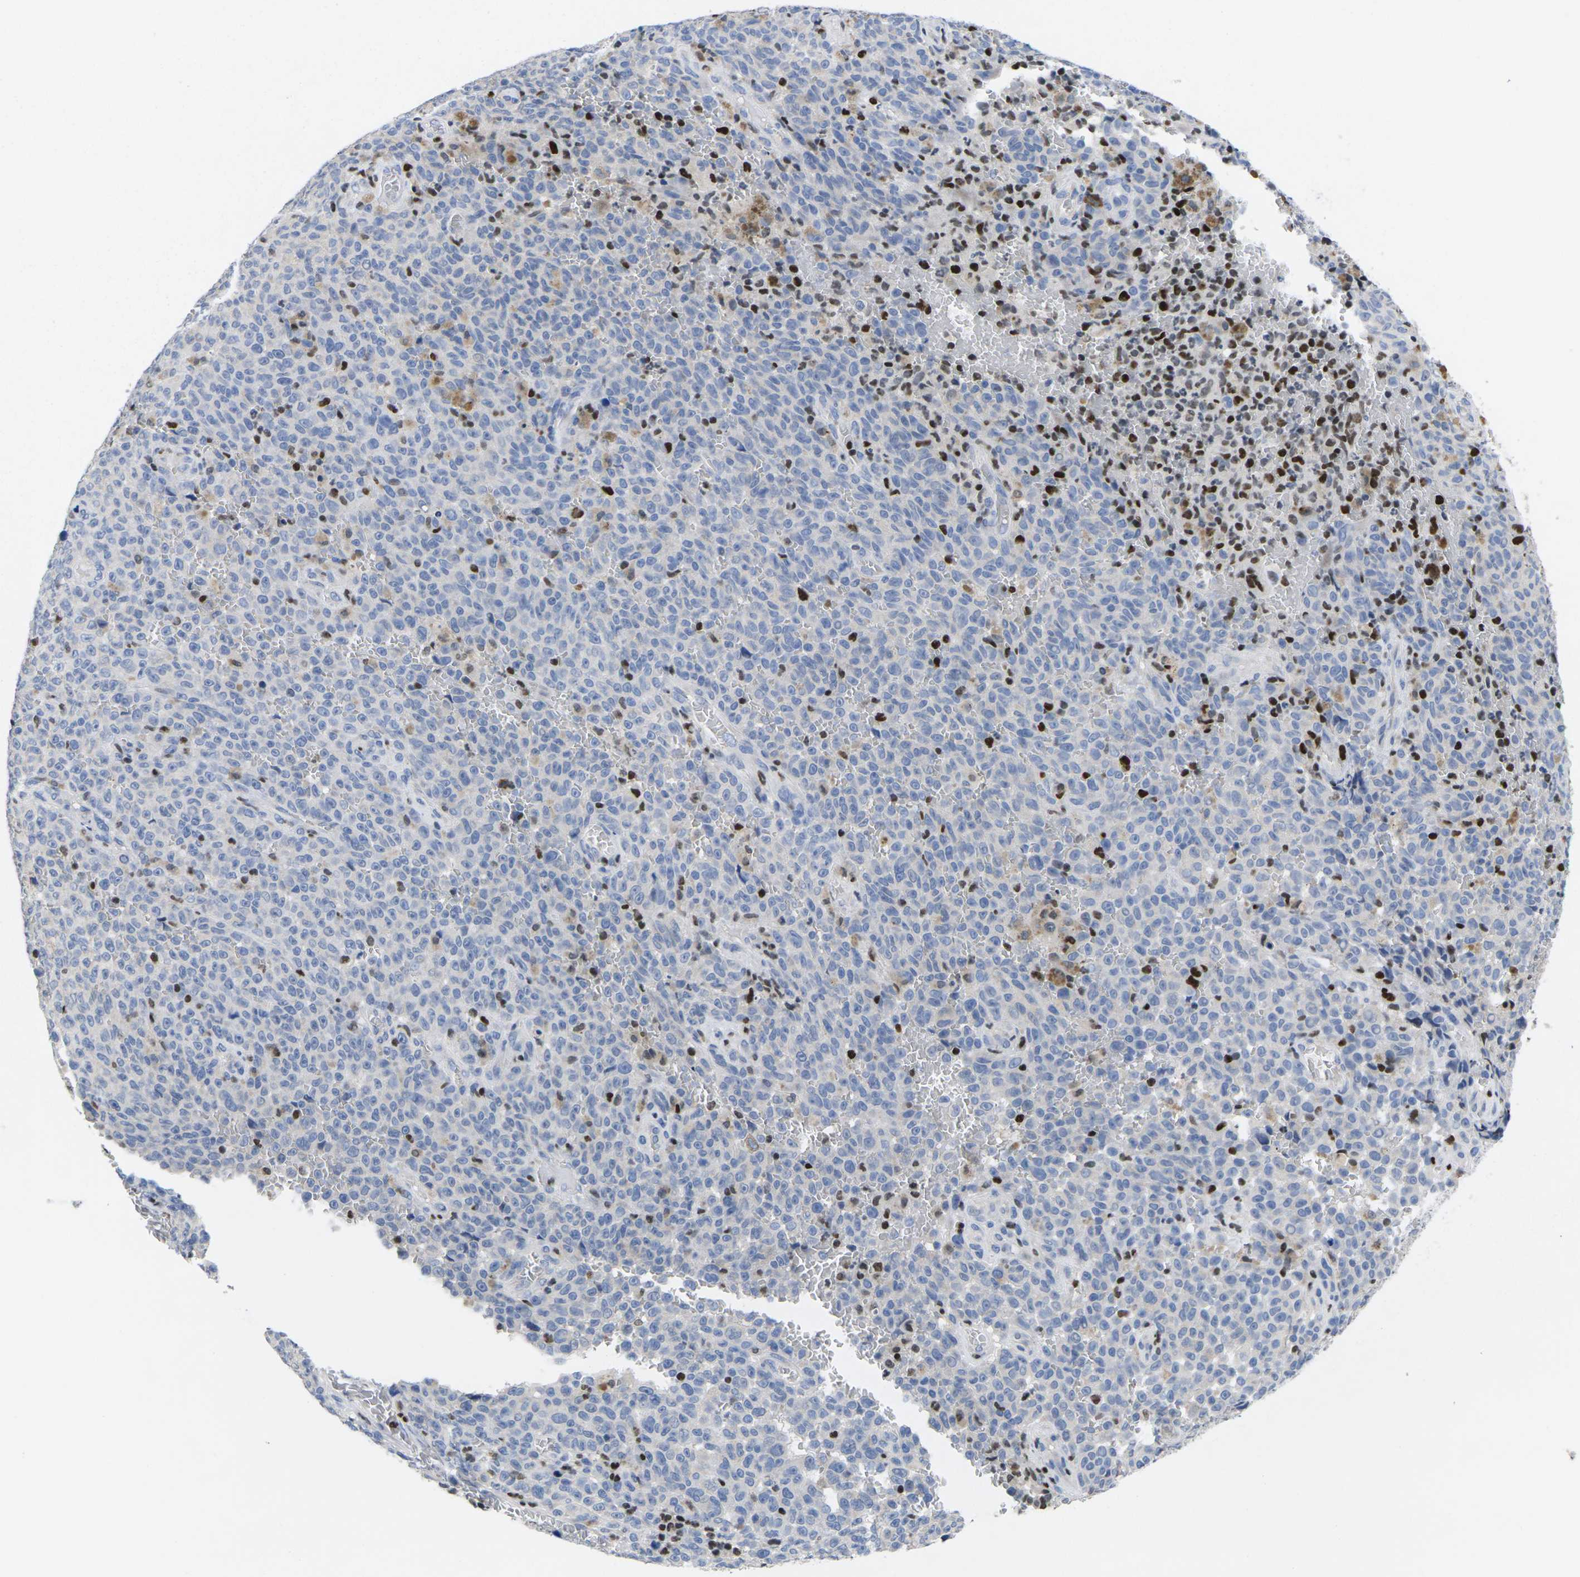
{"staining": {"intensity": "negative", "quantity": "none", "location": "none"}, "tissue": "melanoma", "cell_type": "Tumor cells", "image_type": "cancer", "snomed": [{"axis": "morphology", "description": "Malignant melanoma, NOS"}, {"axis": "topography", "description": "Skin"}], "caption": "Human melanoma stained for a protein using immunohistochemistry exhibits no positivity in tumor cells.", "gene": "IKZF1", "patient": {"sex": "female", "age": 82}}